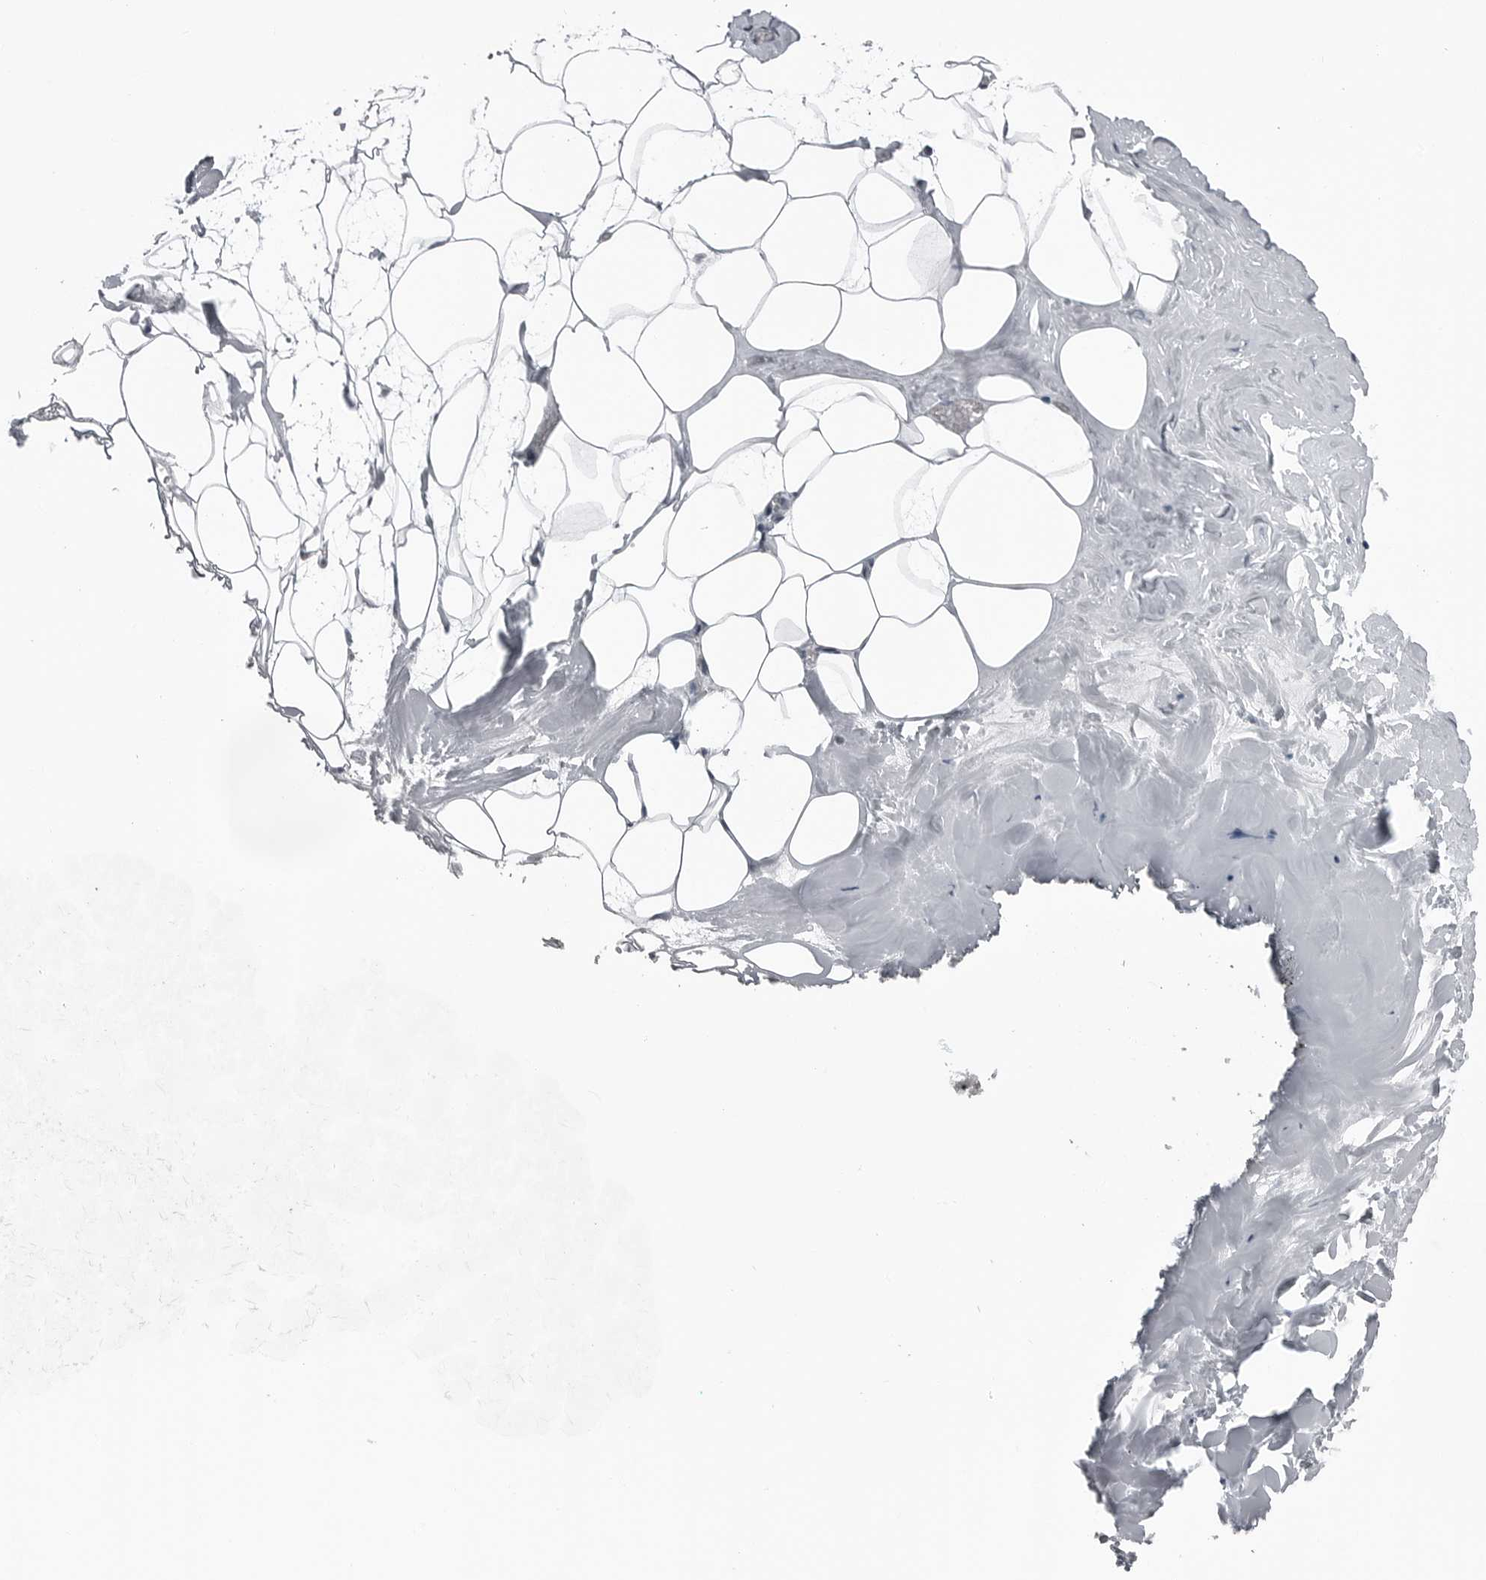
{"staining": {"intensity": "negative", "quantity": "none", "location": "none"}, "tissue": "adipose tissue", "cell_type": "Adipocytes", "image_type": "normal", "snomed": [{"axis": "morphology", "description": "Normal tissue, NOS"}, {"axis": "morphology", "description": "Fibrosis, NOS"}, {"axis": "topography", "description": "Breast"}, {"axis": "topography", "description": "Adipose tissue"}], "caption": "Unremarkable adipose tissue was stained to show a protein in brown. There is no significant expression in adipocytes.", "gene": "SPINK1", "patient": {"sex": "female", "age": 39}}